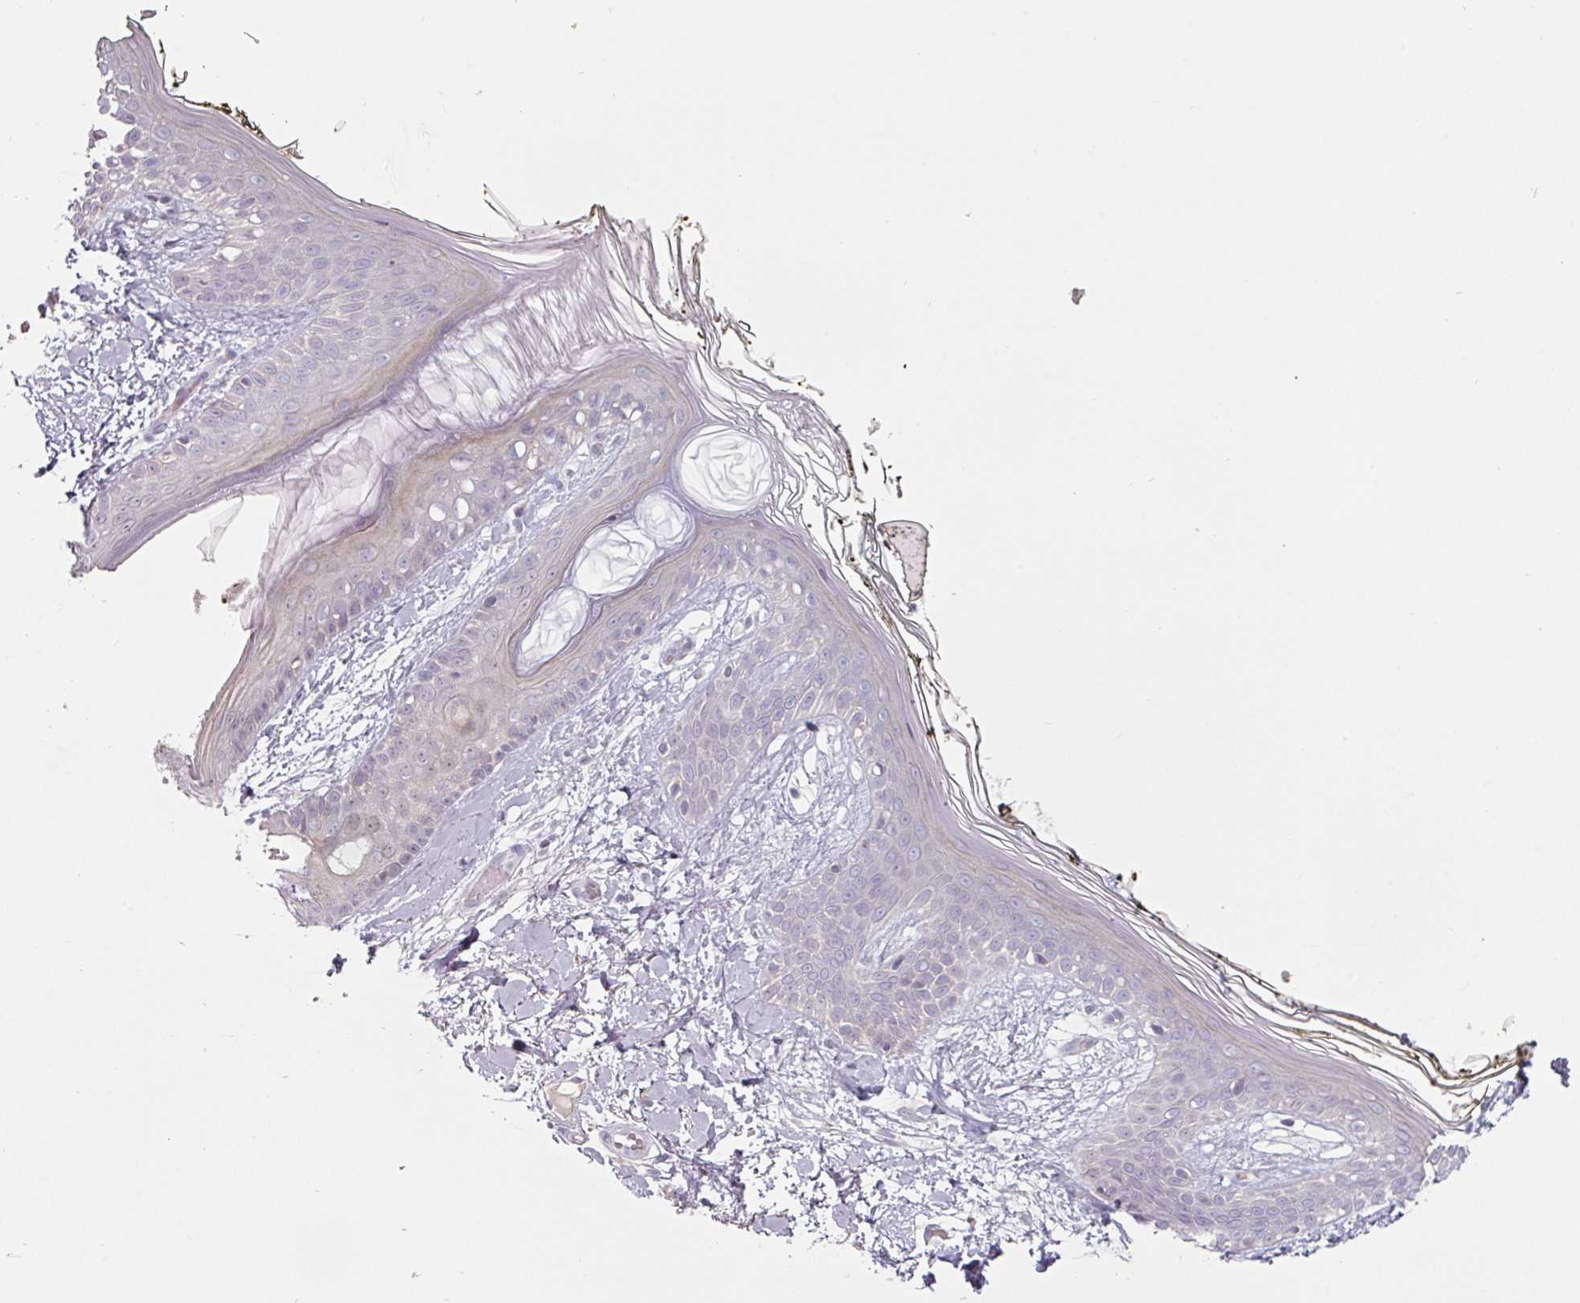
{"staining": {"intensity": "negative", "quantity": "none", "location": "none"}, "tissue": "skin", "cell_type": "Fibroblasts", "image_type": "normal", "snomed": [{"axis": "morphology", "description": "Normal tissue, NOS"}, {"axis": "topography", "description": "Skin"}], "caption": "This micrograph is of unremarkable skin stained with immunohistochemistry to label a protein in brown with the nuclei are counter-stained blue. There is no expression in fibroblasts.", "gene": "ZBTB6", "patient": {"sex": "female", "age": 34}}